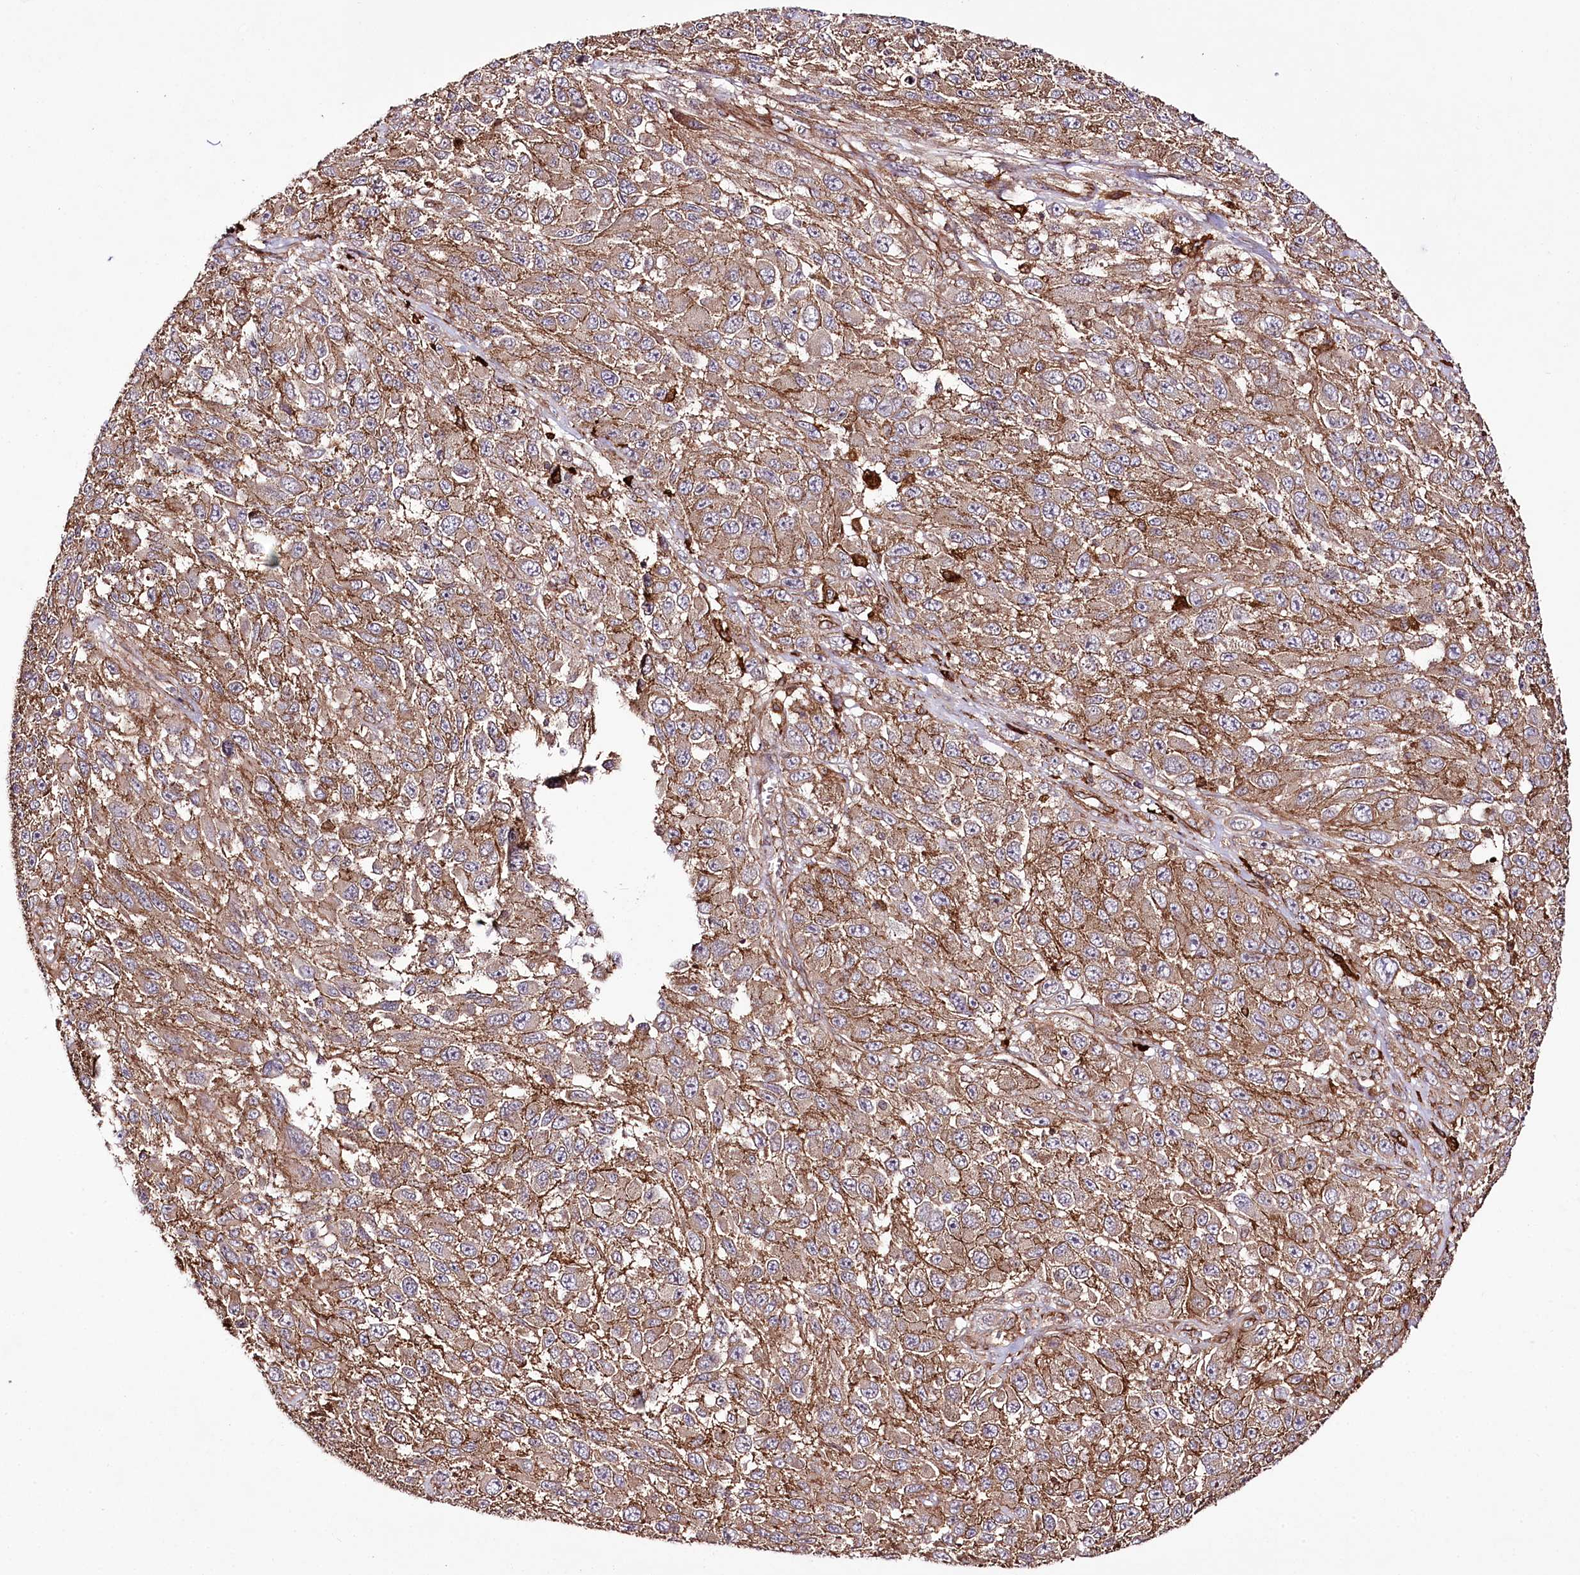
{"staining": {"intensity": "moderate", "quantity": ">75%", "location": "cytoplasmic/membranous"}, "tissue": "melanoma", "cell_type": "Tumor cells", "image_type": "cancer", "snomed": [{"axis": "morphology", "description": "Normal tissue, NOS"}, {"axis": "morphology", "description": "Malignant melanoma, NOS"}, {"axis": "topography", "description": "Skin"}], "caption": "This micrograph shows melanoma stained with immunohistochemistry (IHC) to label a protein in brown. The cytoplasmic/membranous of tumor cells show moderate positivity for the protein. Nuclei are counter-stained blue.", "gene": "DHX29", "patient": {"sex": "female", "age": 96}}